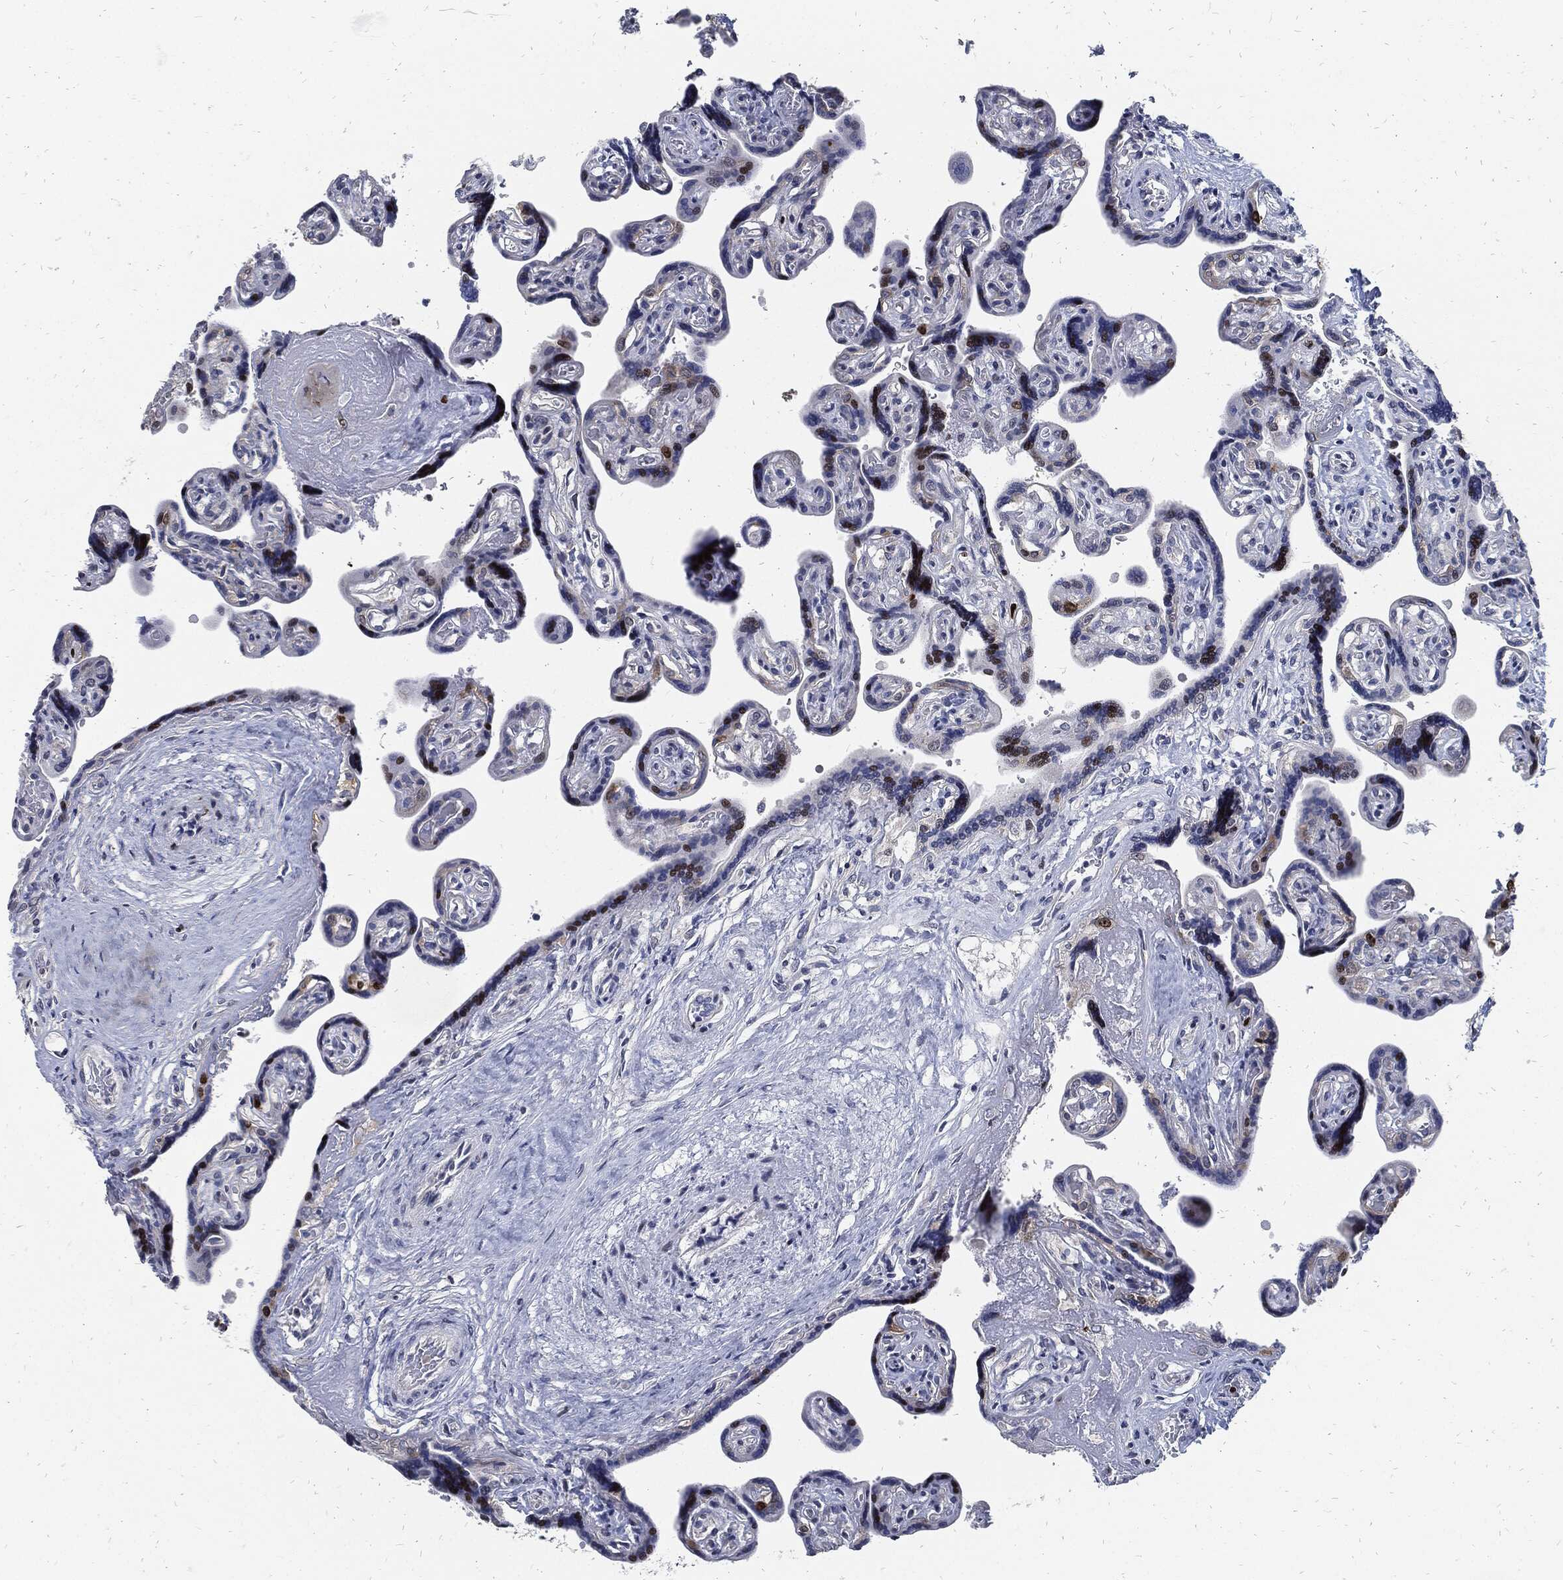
{"staining": {"intensity": "negative", "quantity": "none", "location": "none"}, "tissue": "placenta", "cell_type": "Decidual cells", "image_type": "normal", "snomed": [{"axis": "morphology", "description": "Normal tissue, NOS"}, {"axis": "topography", "description": "Placenta"}], "caption": "There is no significant positivity in decidual cells of placenta. (Brightfield microscopy of DAB (3,3'-diaminobenzidine) IHC at high magnification).", "gene": "MKI67", "patient": {"sex": "female", "age": 32}}